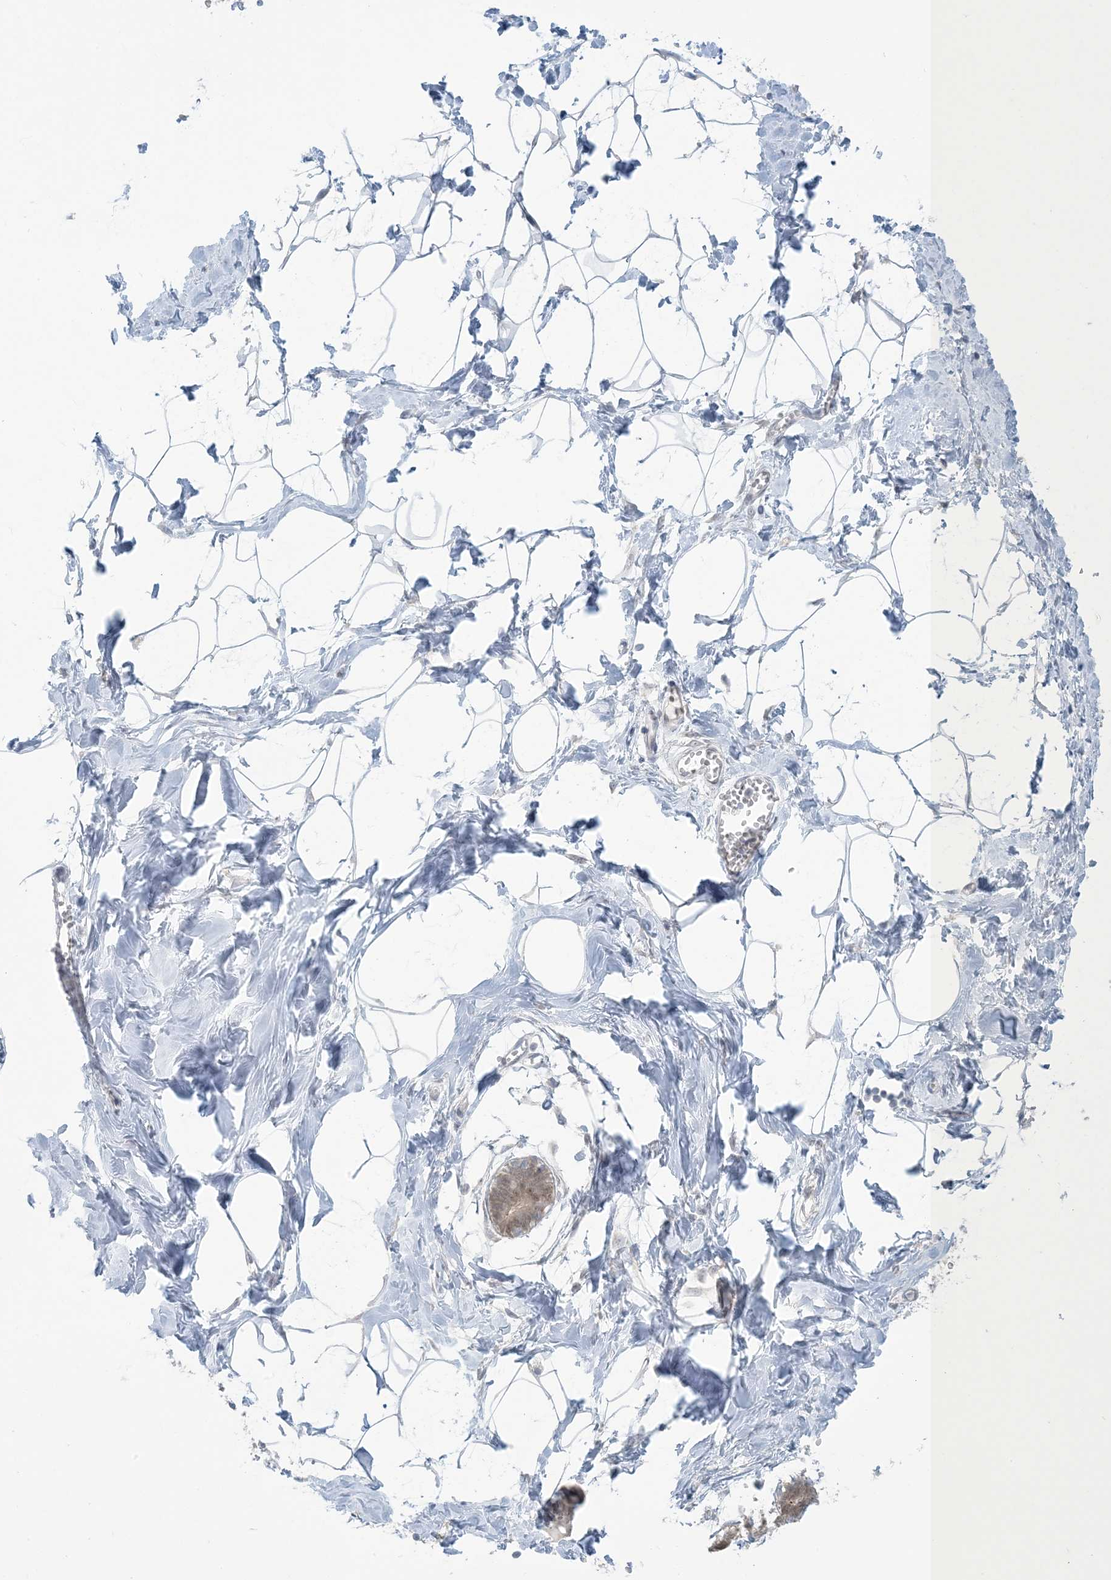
{"staining": {"intensity": "negative", "quantity": "none", "location": "none"}, "tissue": "breast", "cell_type": "Adipocytes", "image_type": "normal", "snomed": [{"axis": "morphology", "description": "Normal tissue, NOS"}, {"axis": "topography", "description": "Breast"}], "caption": "Adipocytes show no significant protein positivity in benign breast.", "gene": "NRBP2", "patient": {"sex": "female", "age": 27}}